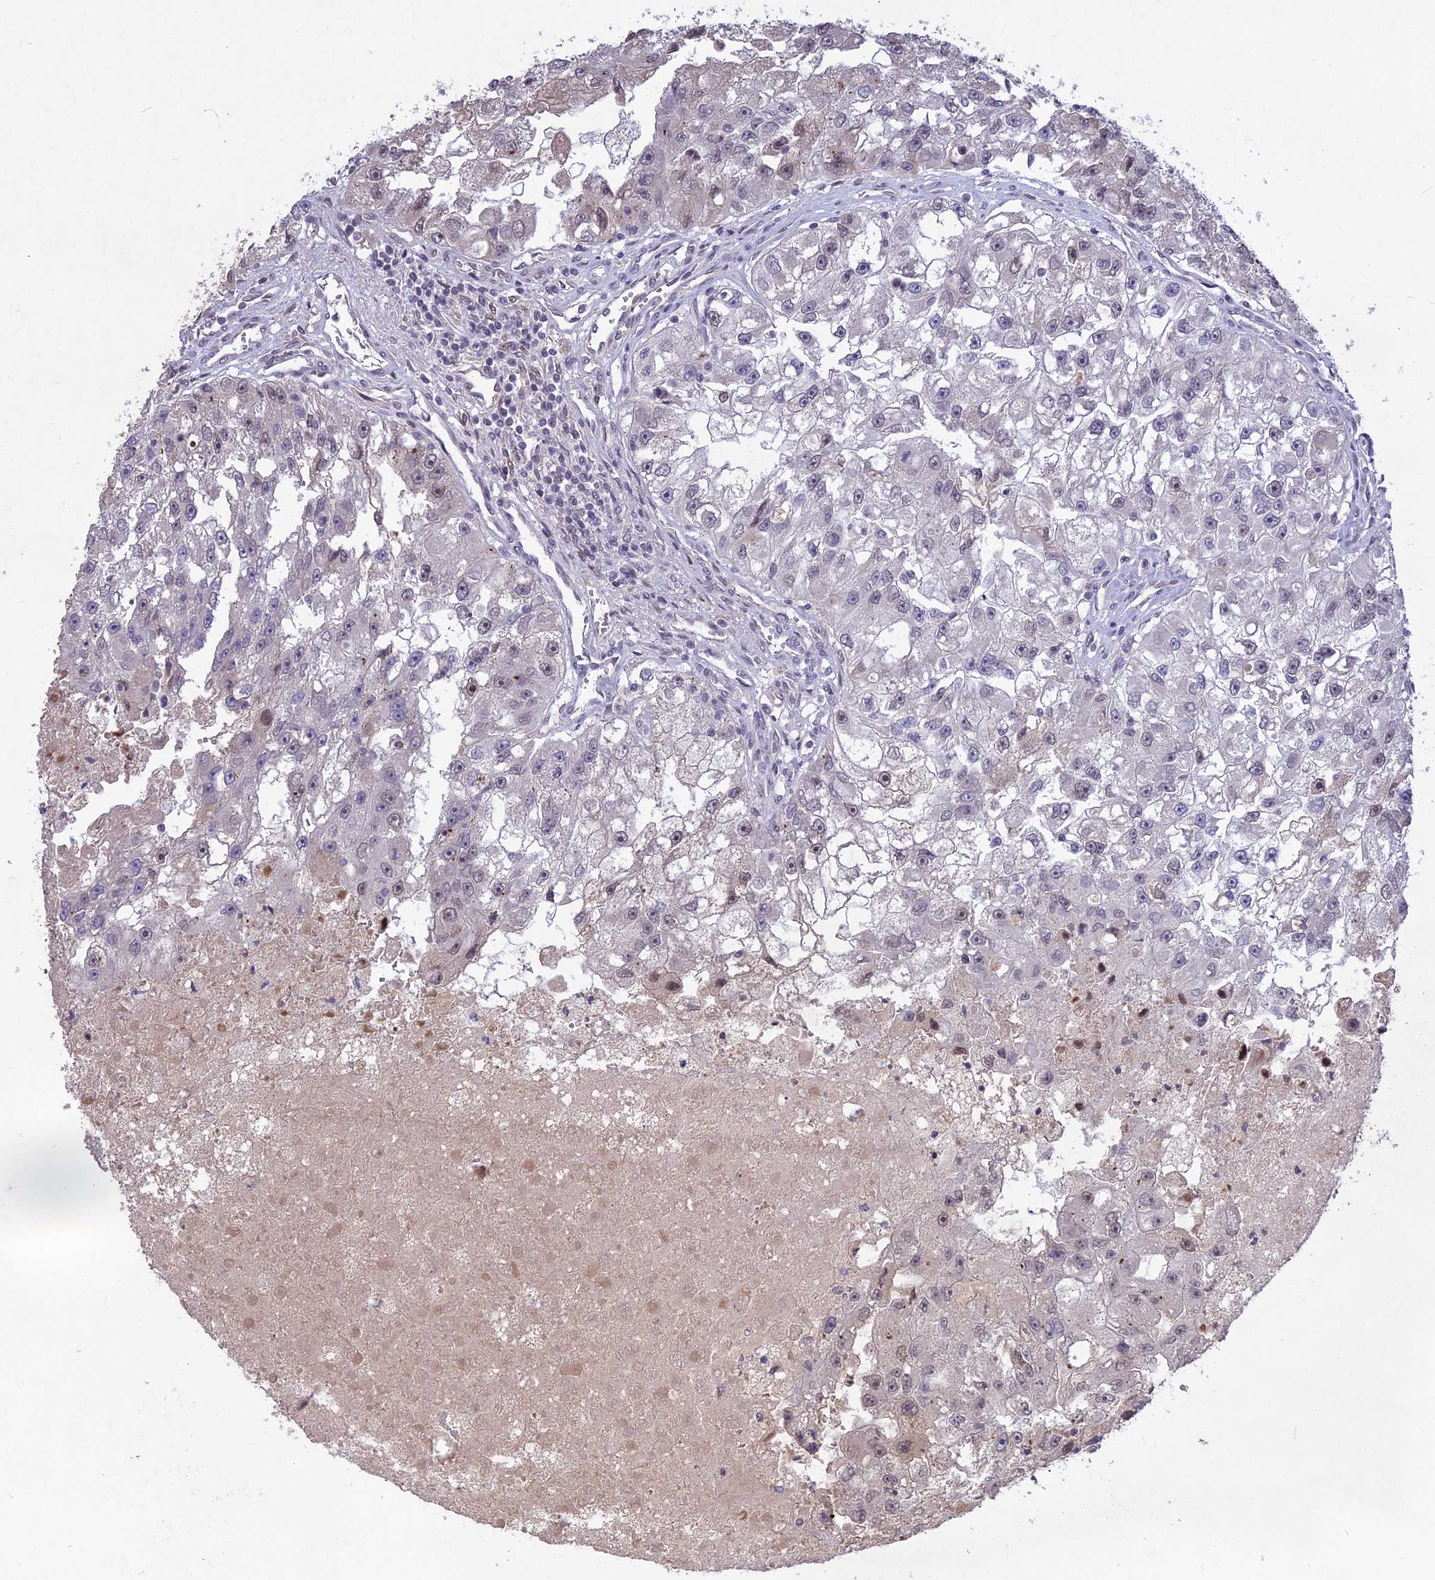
{"staining": {"intensity": "weak", "quantity": "<25%", "location": "nuclear"}, "tissue": "renal cancer", "cell_type": "Tumor cells", "image_type": "cancer", "snomed": [{"axis": "morphology", "description": "Adenocarcinoma, NOS"}, {"axis": "topography", "description": "Kidney"}], "caption": "Human renal cancer stained for a protein using IHC displays no staining in tumor cells.", "gene": "DIS3", "patient": {"sex": "male", "age": 63}}